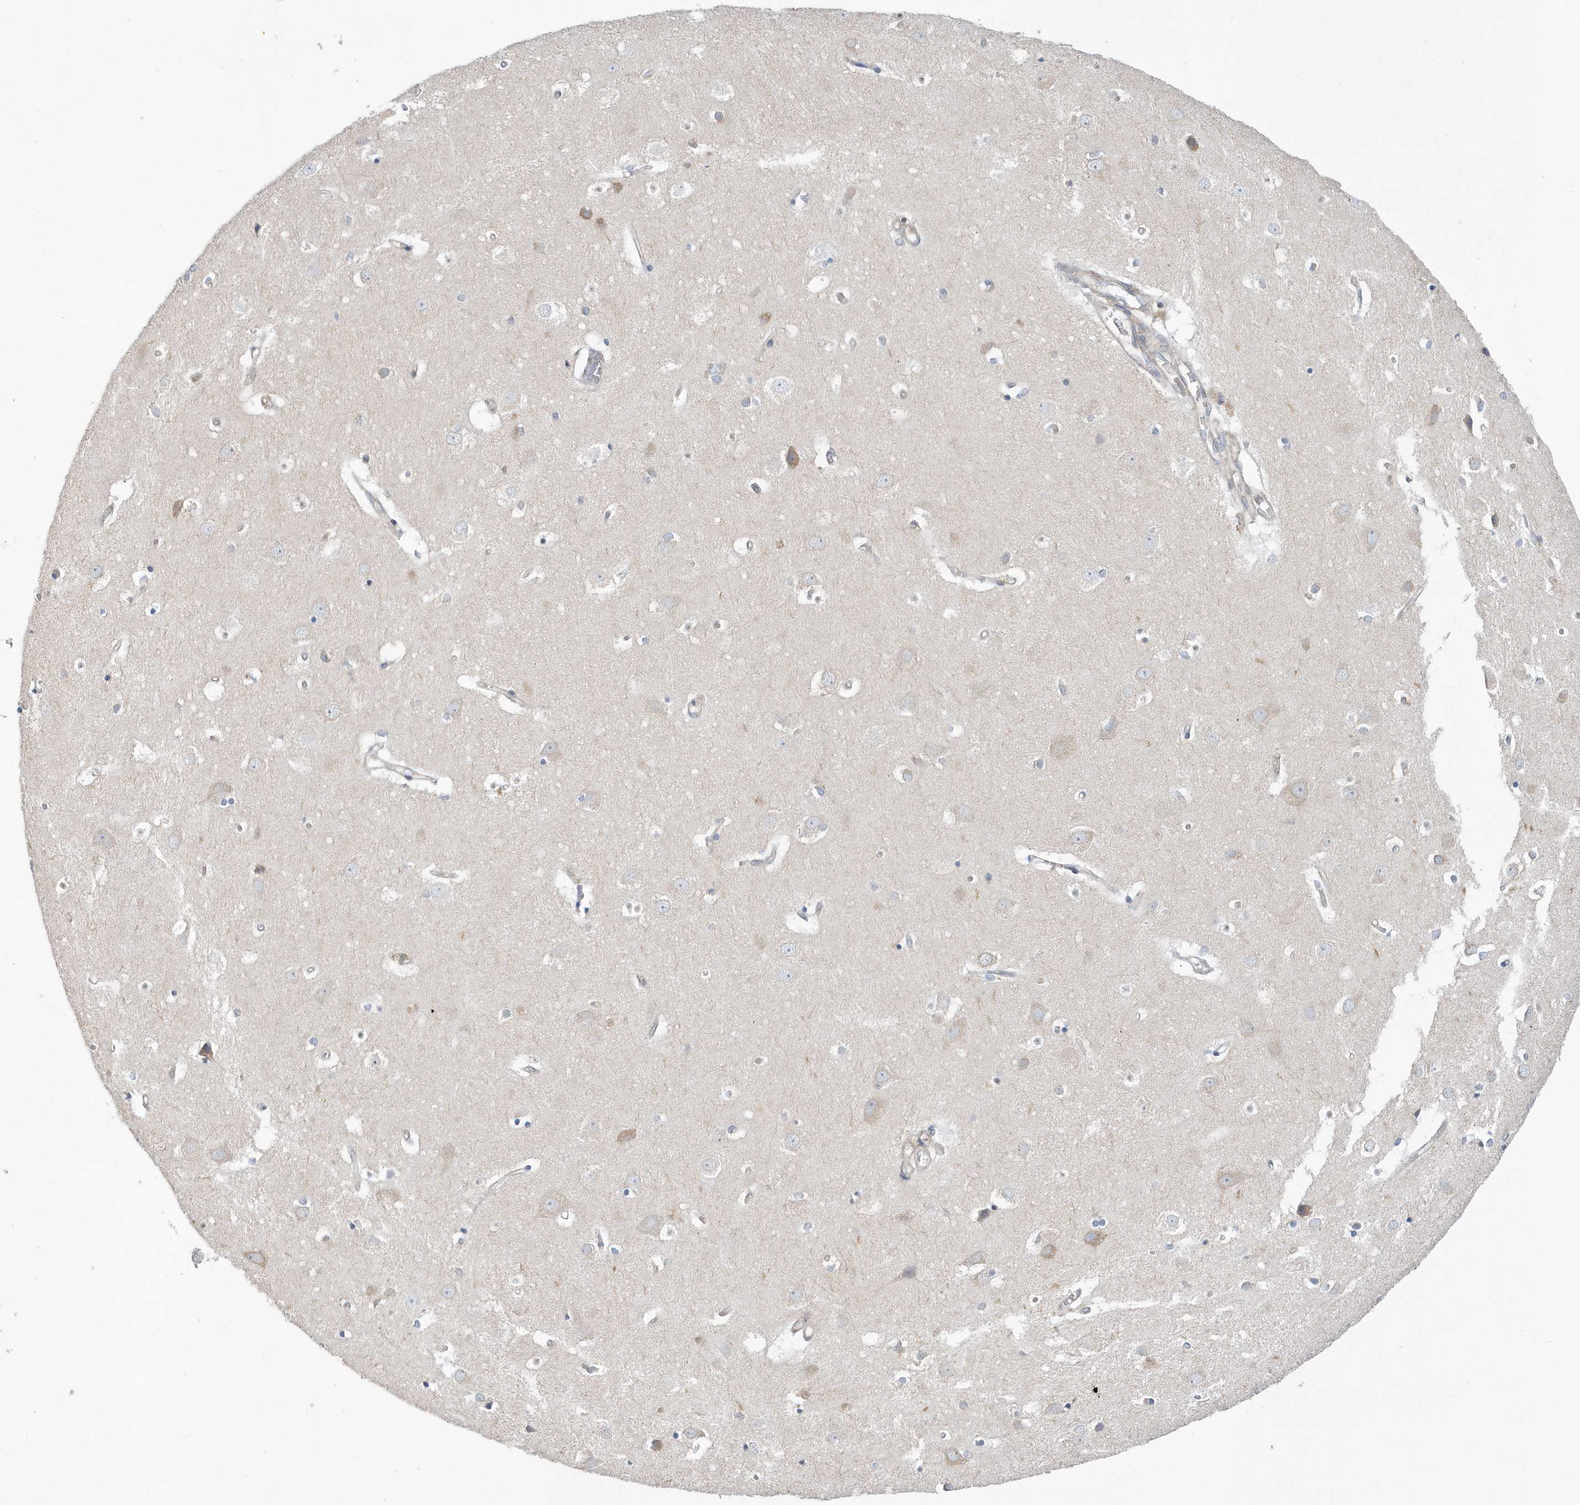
{"staining": {"intensity": "weak", "quantity": "25%-75%", "location": "cytoplasmic/membranous"}, "tissue": "cerebral cortex", "cell_type": "Endothelial cells", "image_type": "normal", "snomed": [{"axis": "morphology", "description": "Normal tissue, NOS"}, {"axis": "topography", "description": "Cerebral cortex"}], "caption": "Unremarkable cerebral cortex demonstrates weak cytoplasmic/membranous staining in approximately 25%-75% of endothelial cells.", "gene": "SPATA5", "patient": {"sex": "male", "age": 54}}